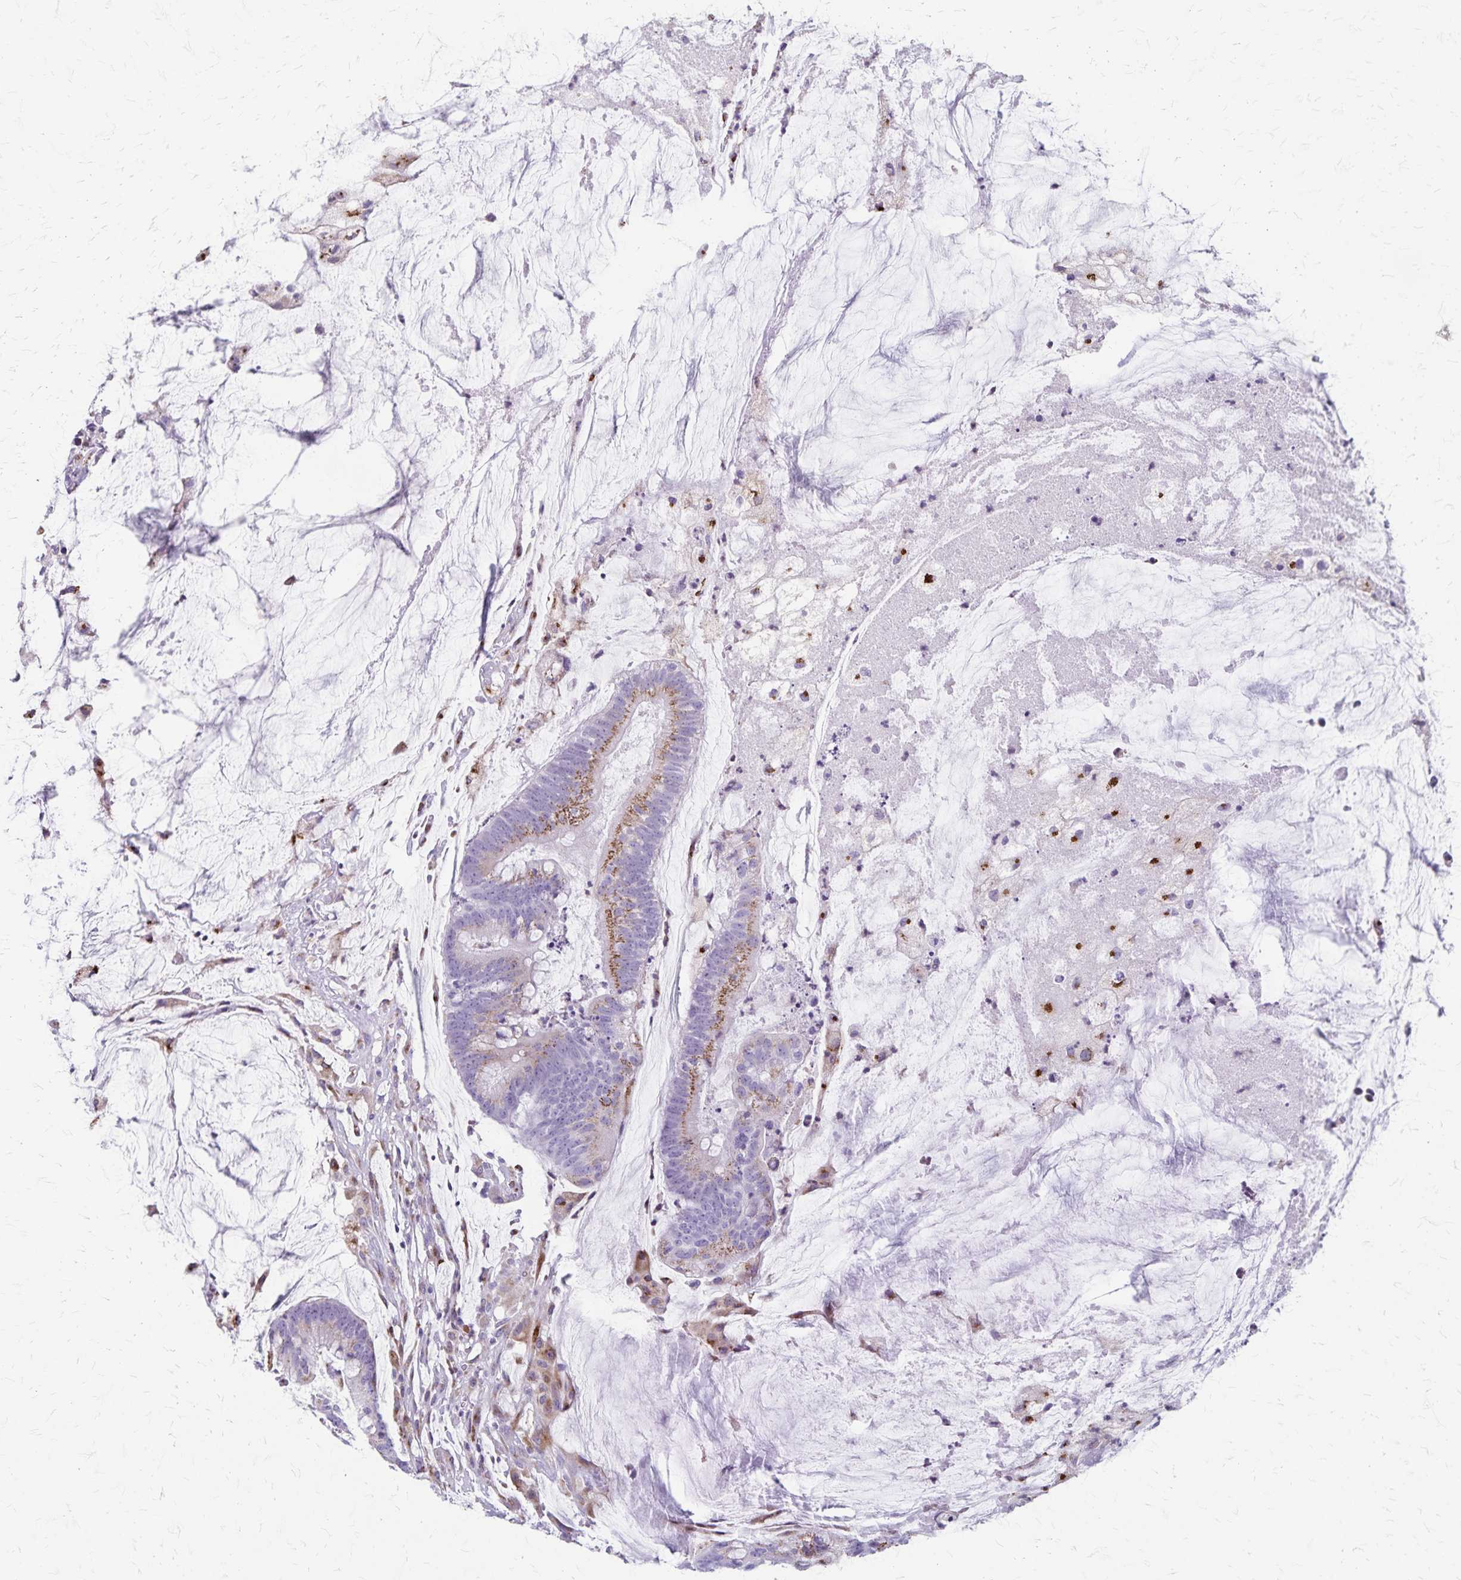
{"staining": {"intensity": "moderate", "quantity": "25%-75%", "location": "cytoplasmic/membranous"}, "tissue": "colorectal cancer", "cell_type": "Tumor cells", "image_type": "cancer", "snomed": [{"axis": "morphology", "description": "Adenocarcinoma, NOS"}, {"axis": "topography", "description": "Colon"}], "caption": "Brown immunohistochemical staining in colorectal cancer (adenocarcinoma) demonstrates moderate cytoplasmic/membranous staining in about 25%-75% of tumor cells.", "gene": "MCFD2", "patient": {"sex": "male", "age": 62}}